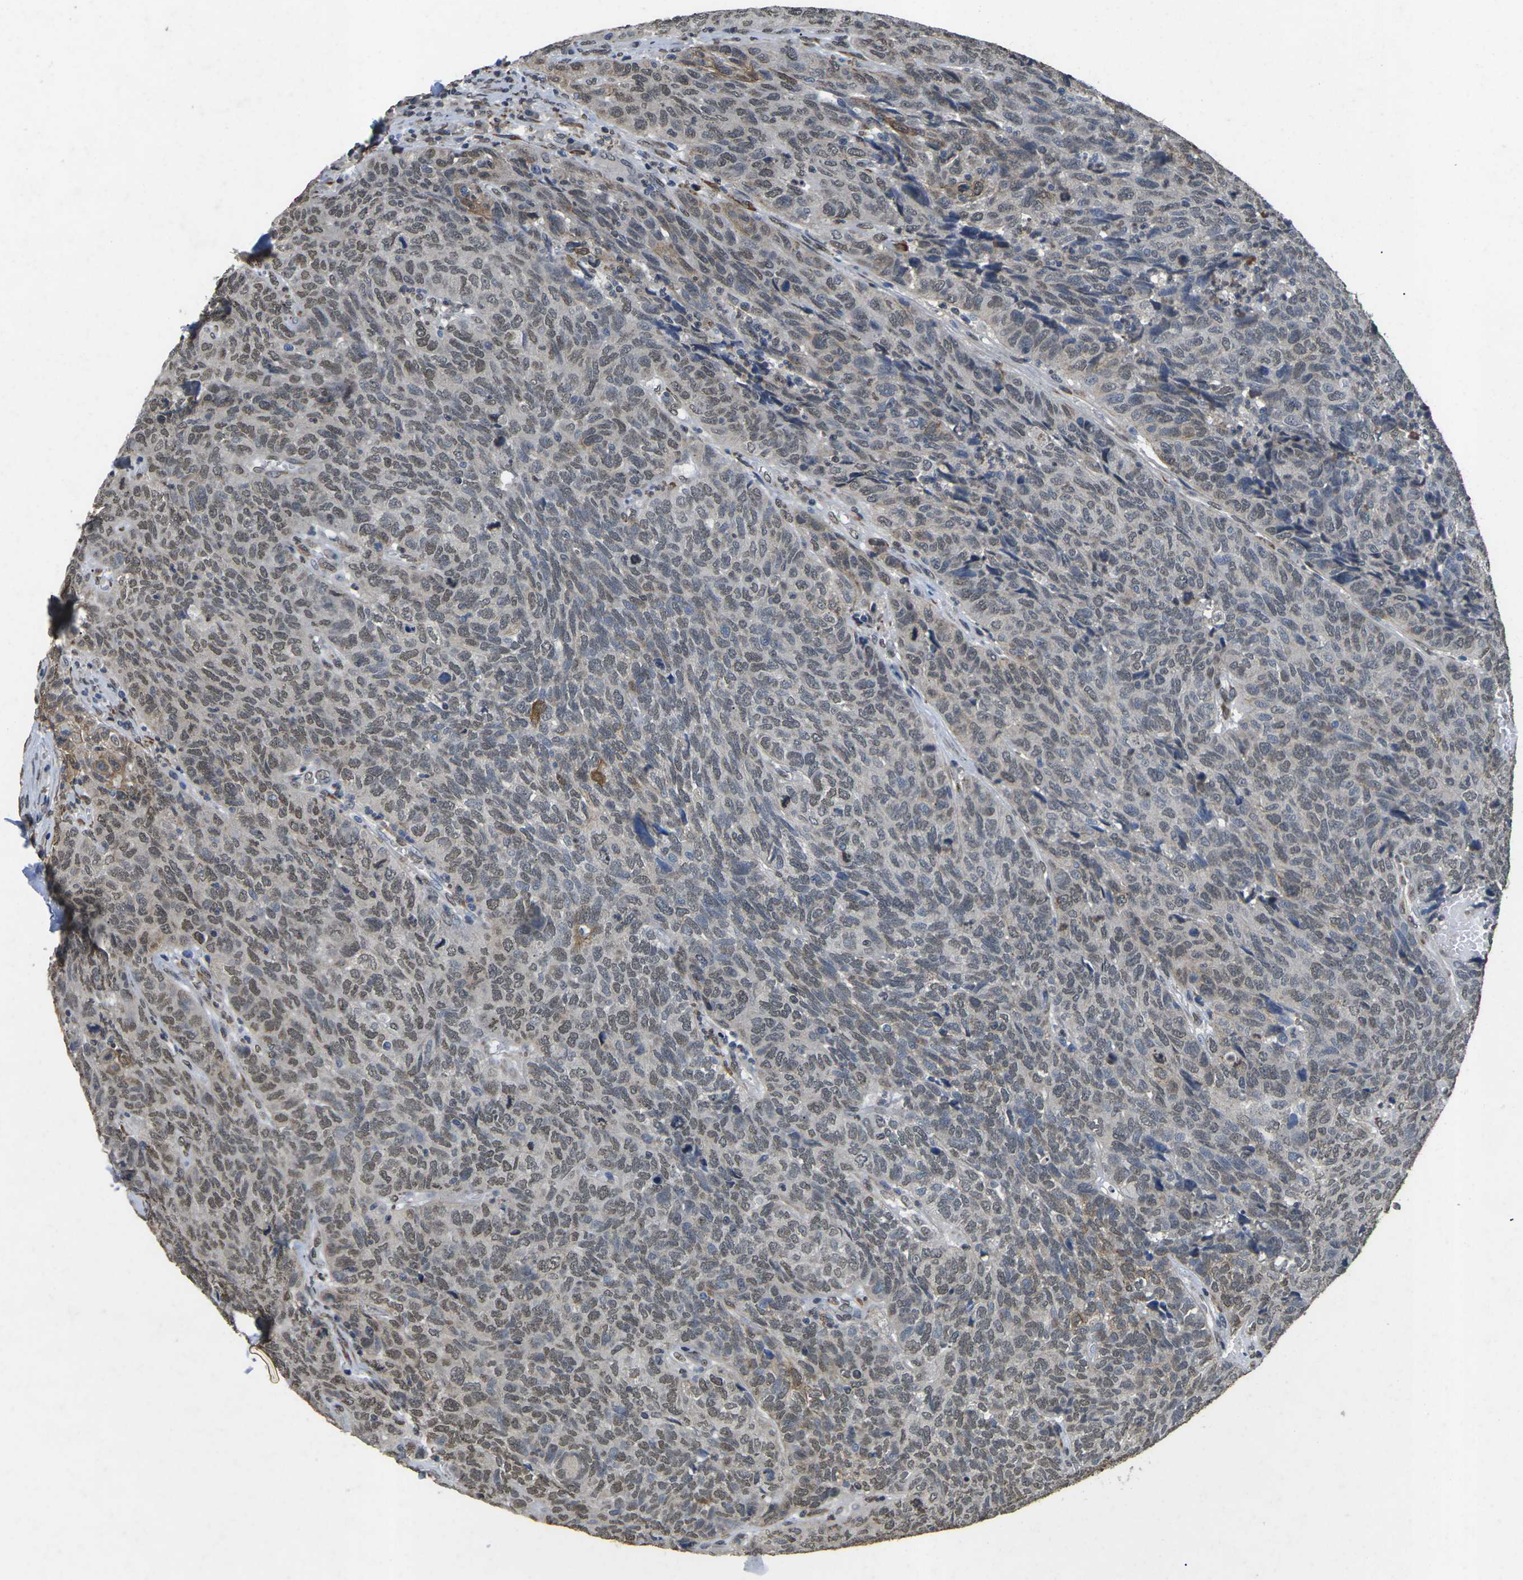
{"staining": {"intensity": "weak", "quantity": "25%-75%", "location": "cytoplasmic/membranous,nuclear"}, "tissue": "head and neck cancer", "cell_type": "Tumor cells", "image_type": "cancer", "snomed": [{"axis": "morphology", "description": "Squamous cell carcinoma, NOS"}, {"axis": "topography", "description": "Head-Neck"}], "caption": "Immunohistochemistry photomicrograph of head and neck squamous cell carcinoma stained for a protein (brown), which reveals low levels of weak cytoplasmic/membranous and nuclear positivity in about 25%-75% of tumor cells.", "gene": "SCNN1B", "patient": {"sex": "male", "age": 66}}